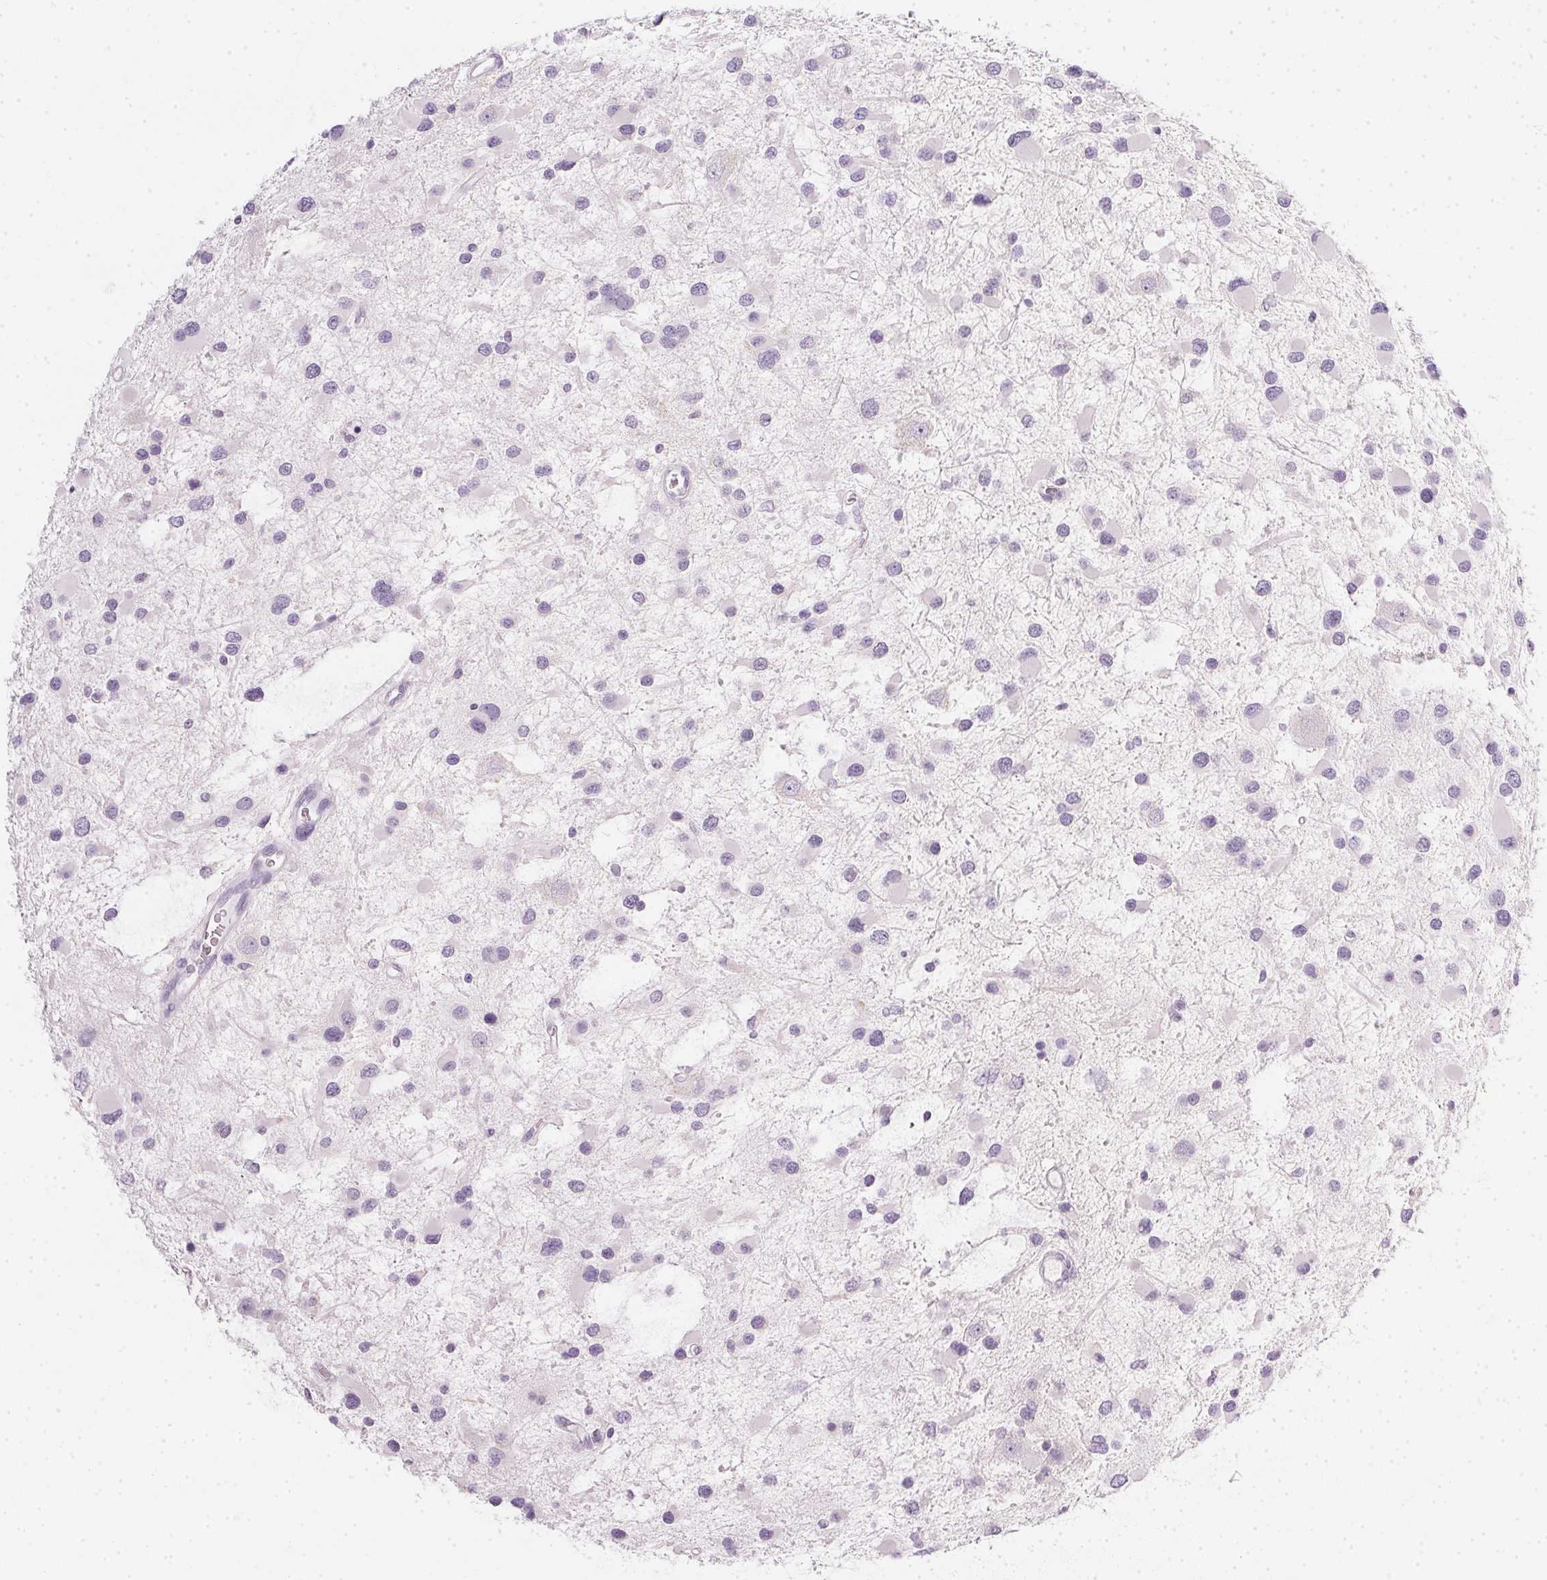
{"staining": {"intensity": "negative", "quantity": "none", "location": "none"}, "tissue": "glioma", "cell_type": "Tumor cells", "image_type": "cancer", "snomed": [{"axis": "morphology", "description": "Glioma, malignant, Low grade"}, {"axis": "topography", "description": "Brain"}], "caption": "Glioma was stained to show a protein in brown. There is no significant expression in tumor cells.", "gene": "TMEM72", "patient": {"sex": "female", "age": 32}}